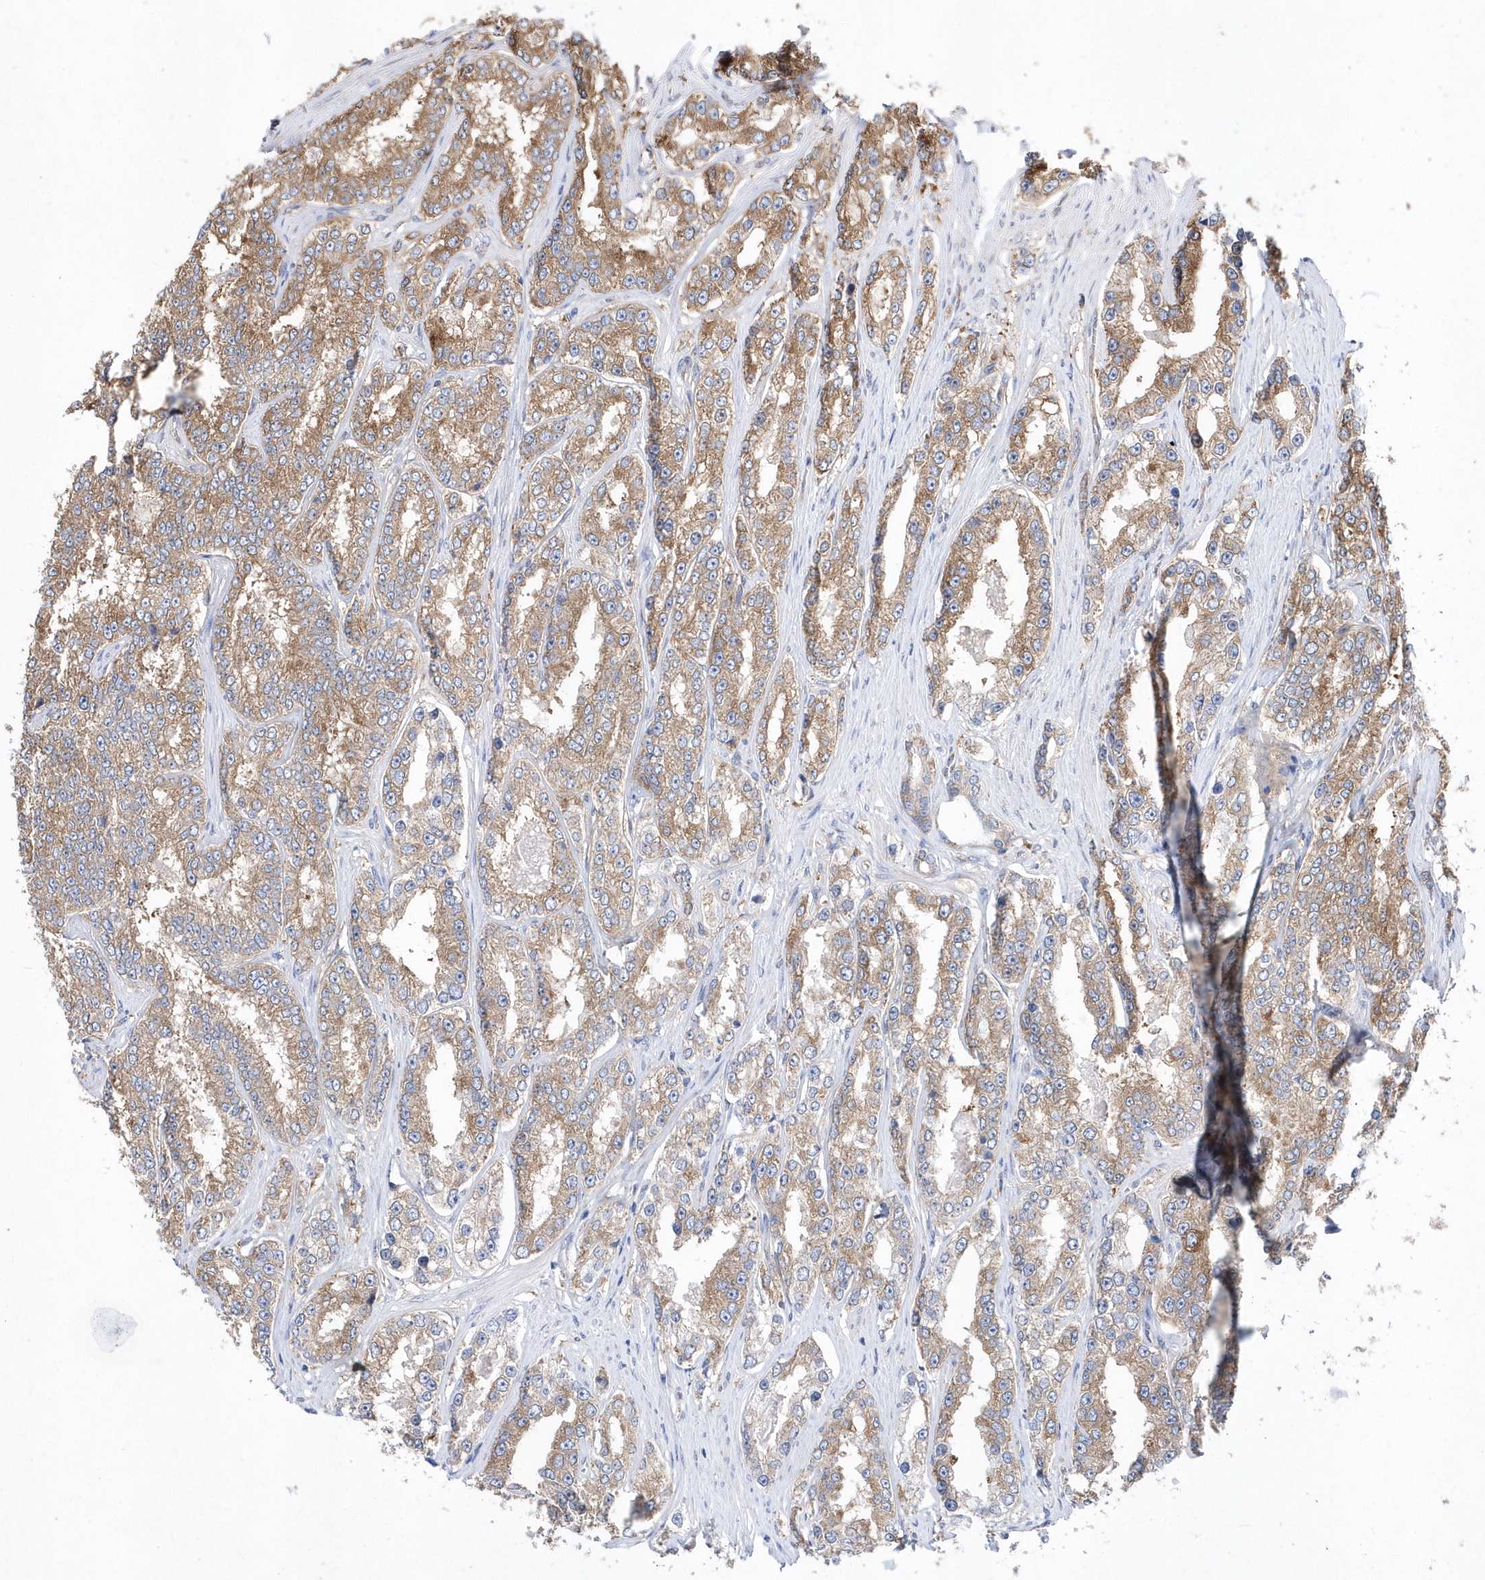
{"staining": {"intensity": "moderate", "quantity": "25%-75%", "location": "cytoplasmic/membranous"}, "tissue": "prostate cancer", "cell_type": "Tumor cells", "image_type": "cancer", "snomed": [{"axis": "morphology", "description": "Normal tissue, NOS"}, {"axis": "morphology", "description": "Adenocarcinoma, High grade"}, {"axis": "topography", "description": "Prostate"}], "caption": "Protein staining of prostate cancer (adenocarcinoma (high-grade)) tissue displays moderate cytoplasmic/membranous positivity in about 25%-75% of tumor cells. (DAB (3,3'-diaminobenzidine) IHC, brown staining for protein, blue staining for nuclei).", "gene": "JKAMP", "patient": {"sex": "male", "age": 83}}